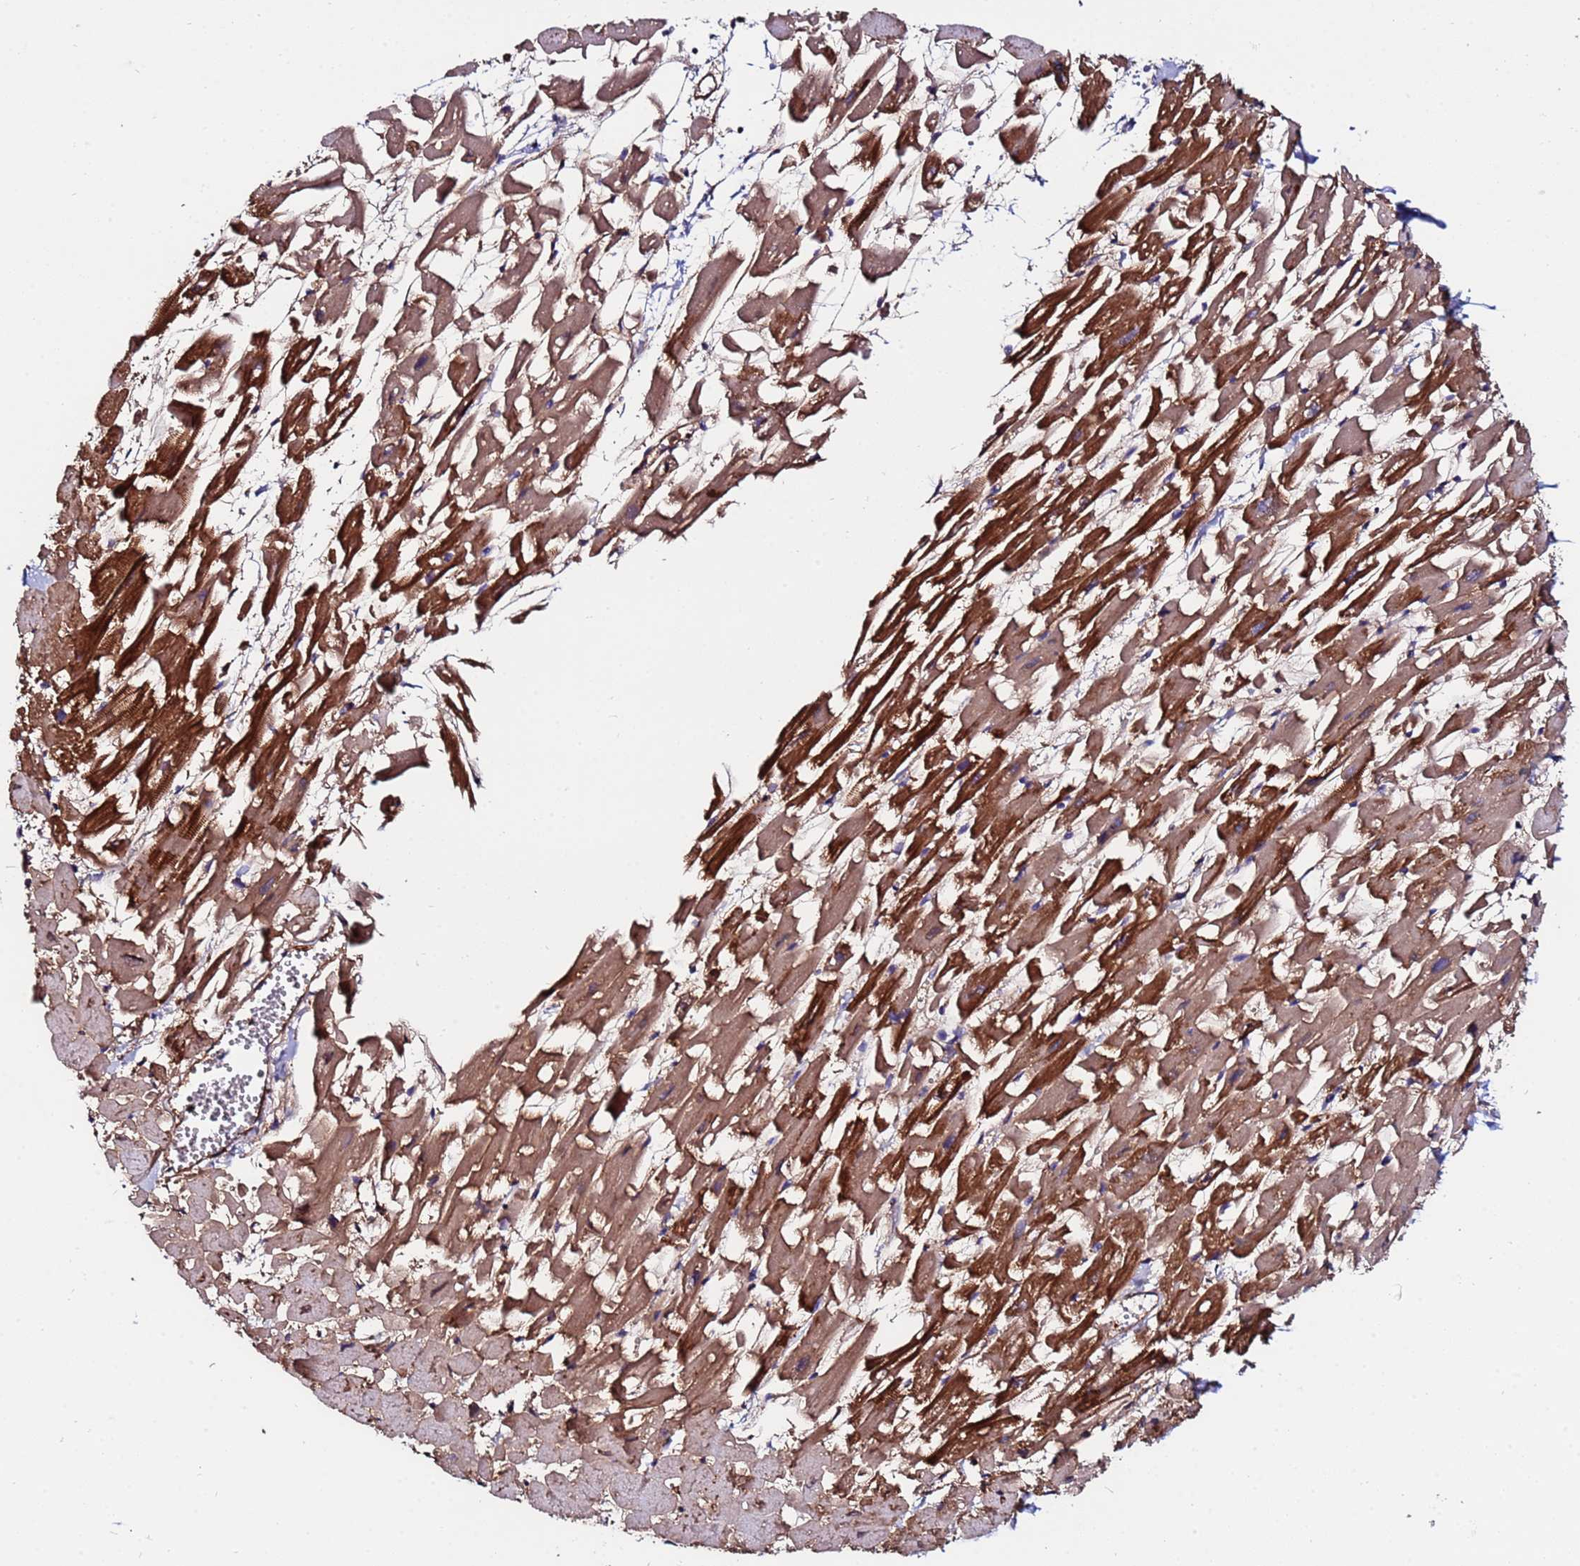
{"staining": {"intensity": "moderate", "quantity": ">75%", "location": "cytoplasmic/membranous"}, "tissue": "heart muscle", "cell_type": "Cardiomyocytes", "image_type": "normal", "snomed": [{"axis": "morphology", "description": "Normal tissue, NOS"}, {"axis": "topography", "description": "Heart"}], "caption": "Human heart muscle stained with a brown dye demonstrates moderate cytoplasmic/membranous positive positivity in approximately >75% of cardiomyocytes.", "gene": "POTEE", "patient": {"sex": "female", "age": 64}}